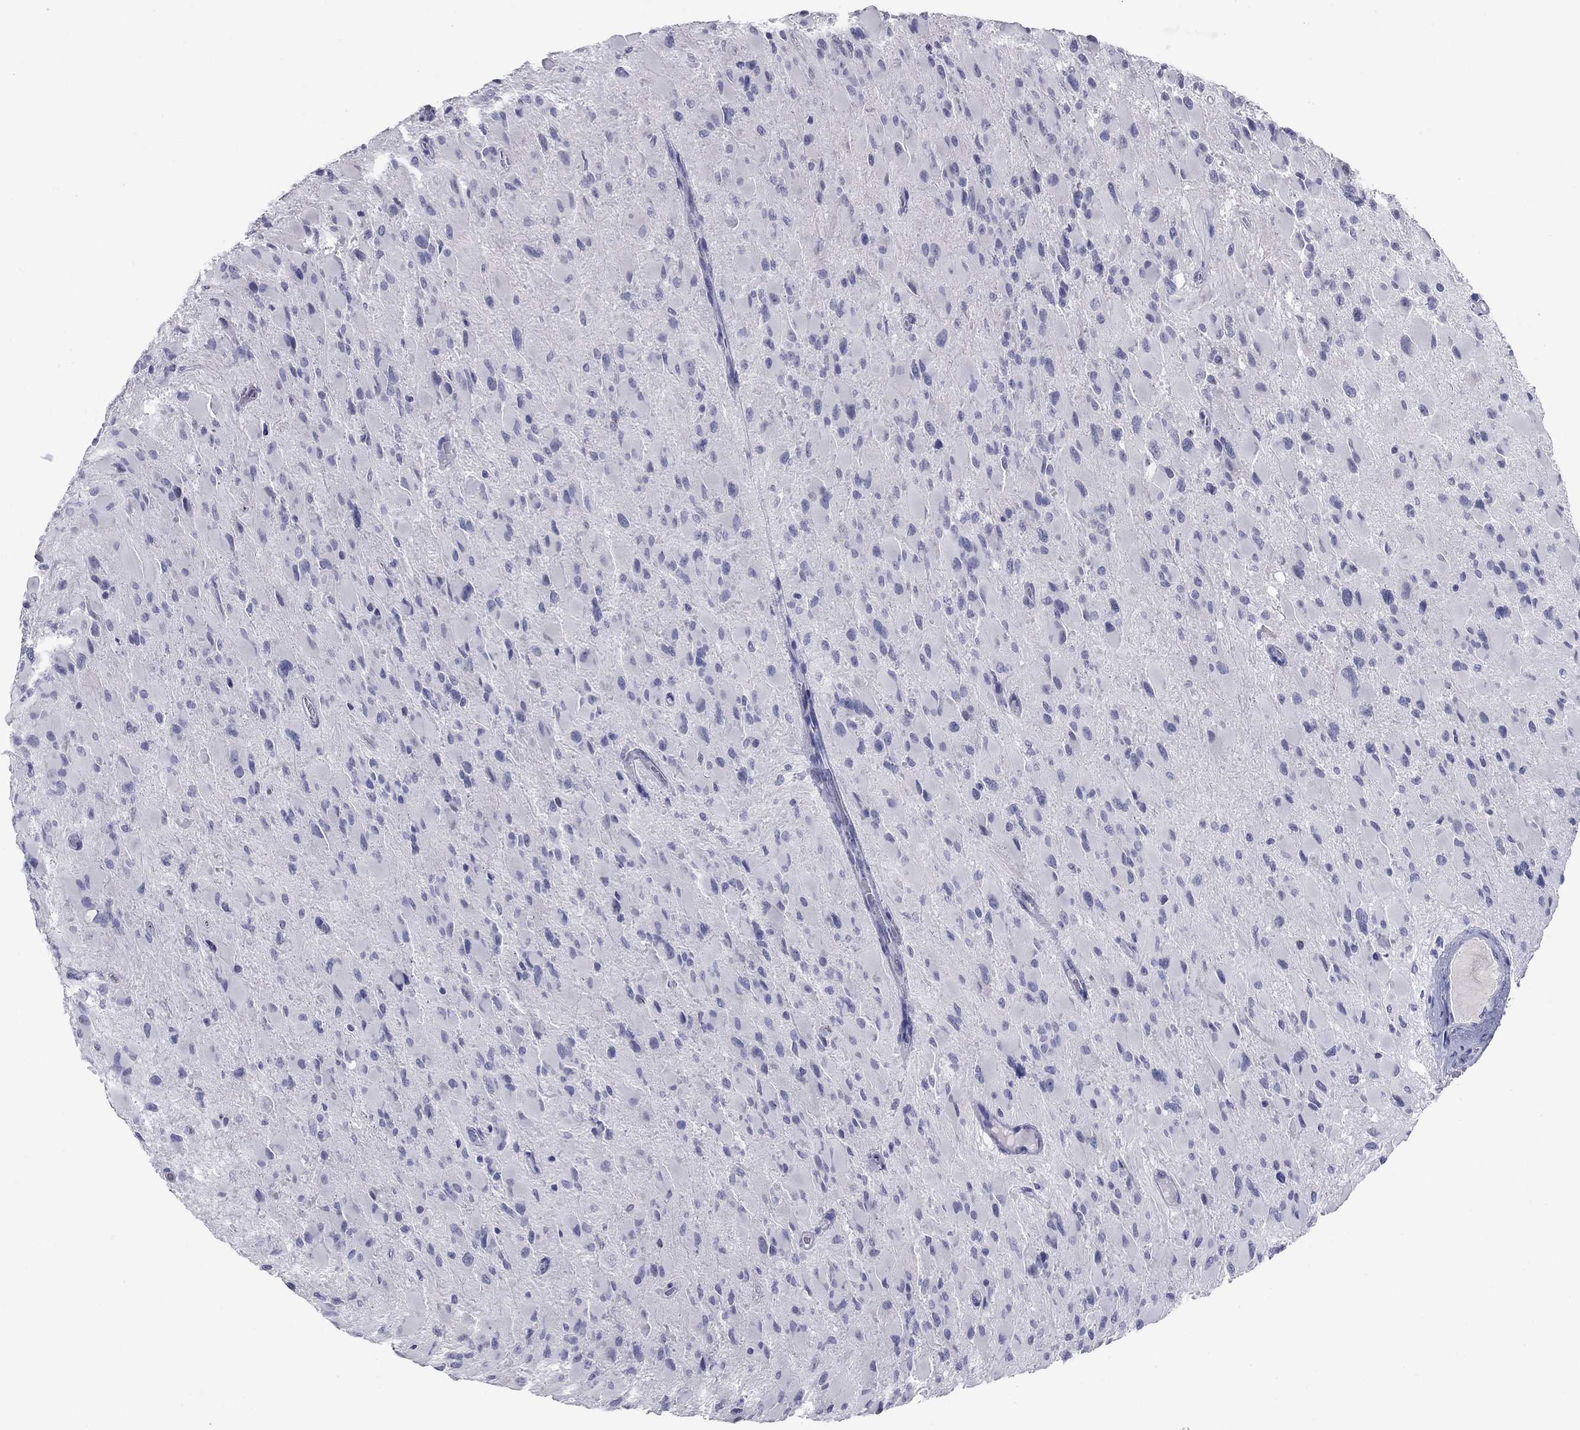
{"staining": {"intensity": "negative", "quantity": "none", "location": "none"}, "tissue": "glioma", "cell_type": "Tumor cells", "image_type": "cancer", "snomed": [{"axis": "morphology", "description": "Glioma, malignant, High grade"}, {"axis": "topography", "description": "Cerebral cortex"}], "caption": "High power microscopy histopathology image of an IHC micrograph of malignant glioma (high-grade), revealing no significant staining in tumor cells.", "gene": "KRT75", "patient": {"sex": "female", "age": 36}}